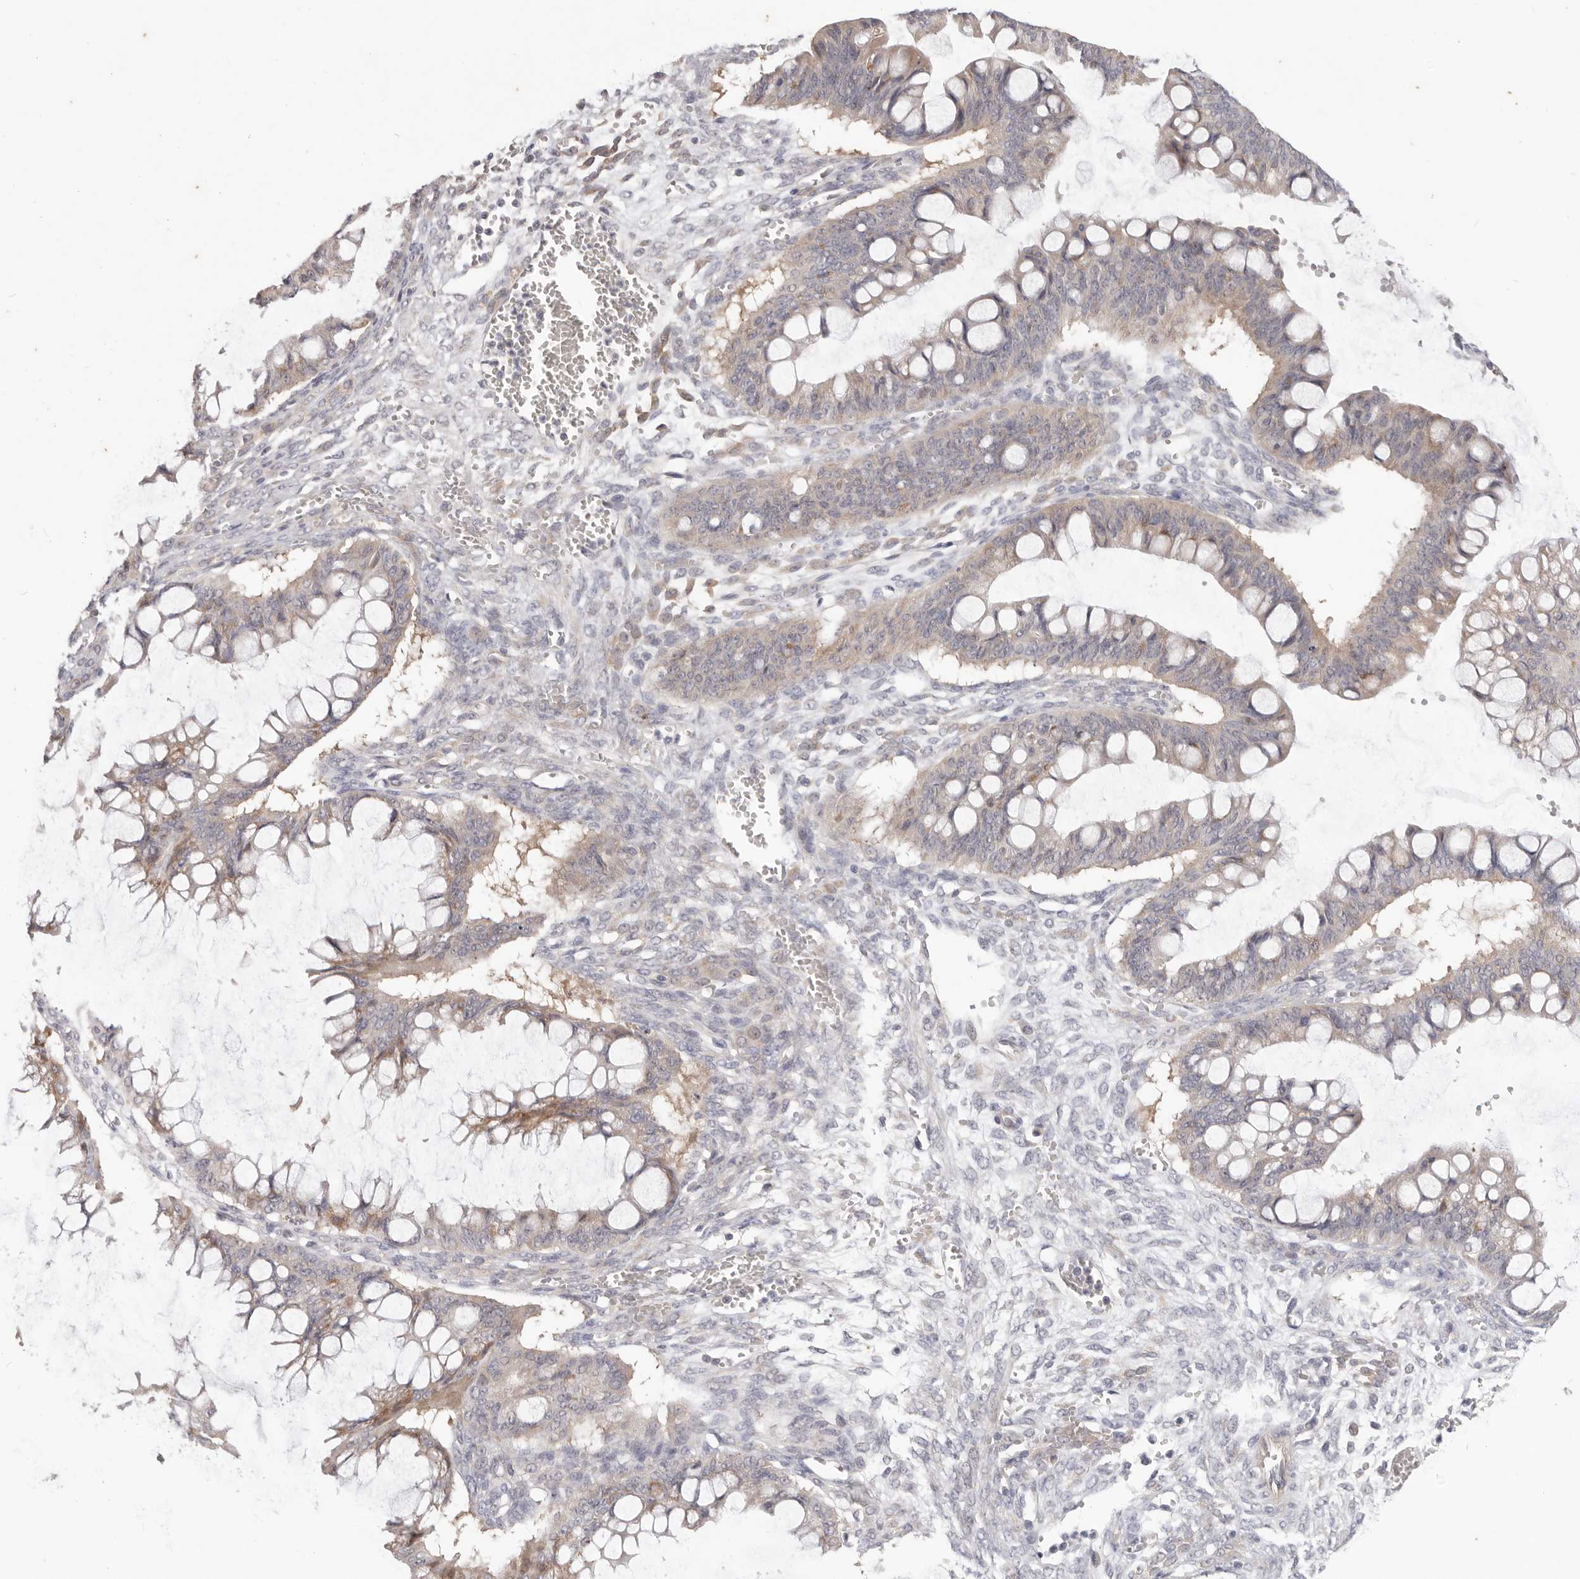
{"staining": {"intensity": "moderate", "quantity": "25%-75%", "location": "cytoplasmic/membranous"}, "tissue": "ovarian cancer", "cell_type": "Tumor cells", "image_type": "cancer", "snomed": [{"axis": "morphology", "description": "Cystadenocarcinoma, mucinous, NOS"}, {"axis": "topography", "description": "Ovary"}], "caption": "Immunohistochemistry (IHC) histopathology image of neoplastic tissue: human ovarian cancer (mucinous cystadenocarcinoma) stained using immunohistochemistry demonstrates medium levels of moderate protein expression localized specifically in the cytoplasmic/membranous of tumor cells, appearing as a cytoplasmic/membranous brown color.", "gene": "WDR77", "patient": {"sex": "female", "age": 73}}